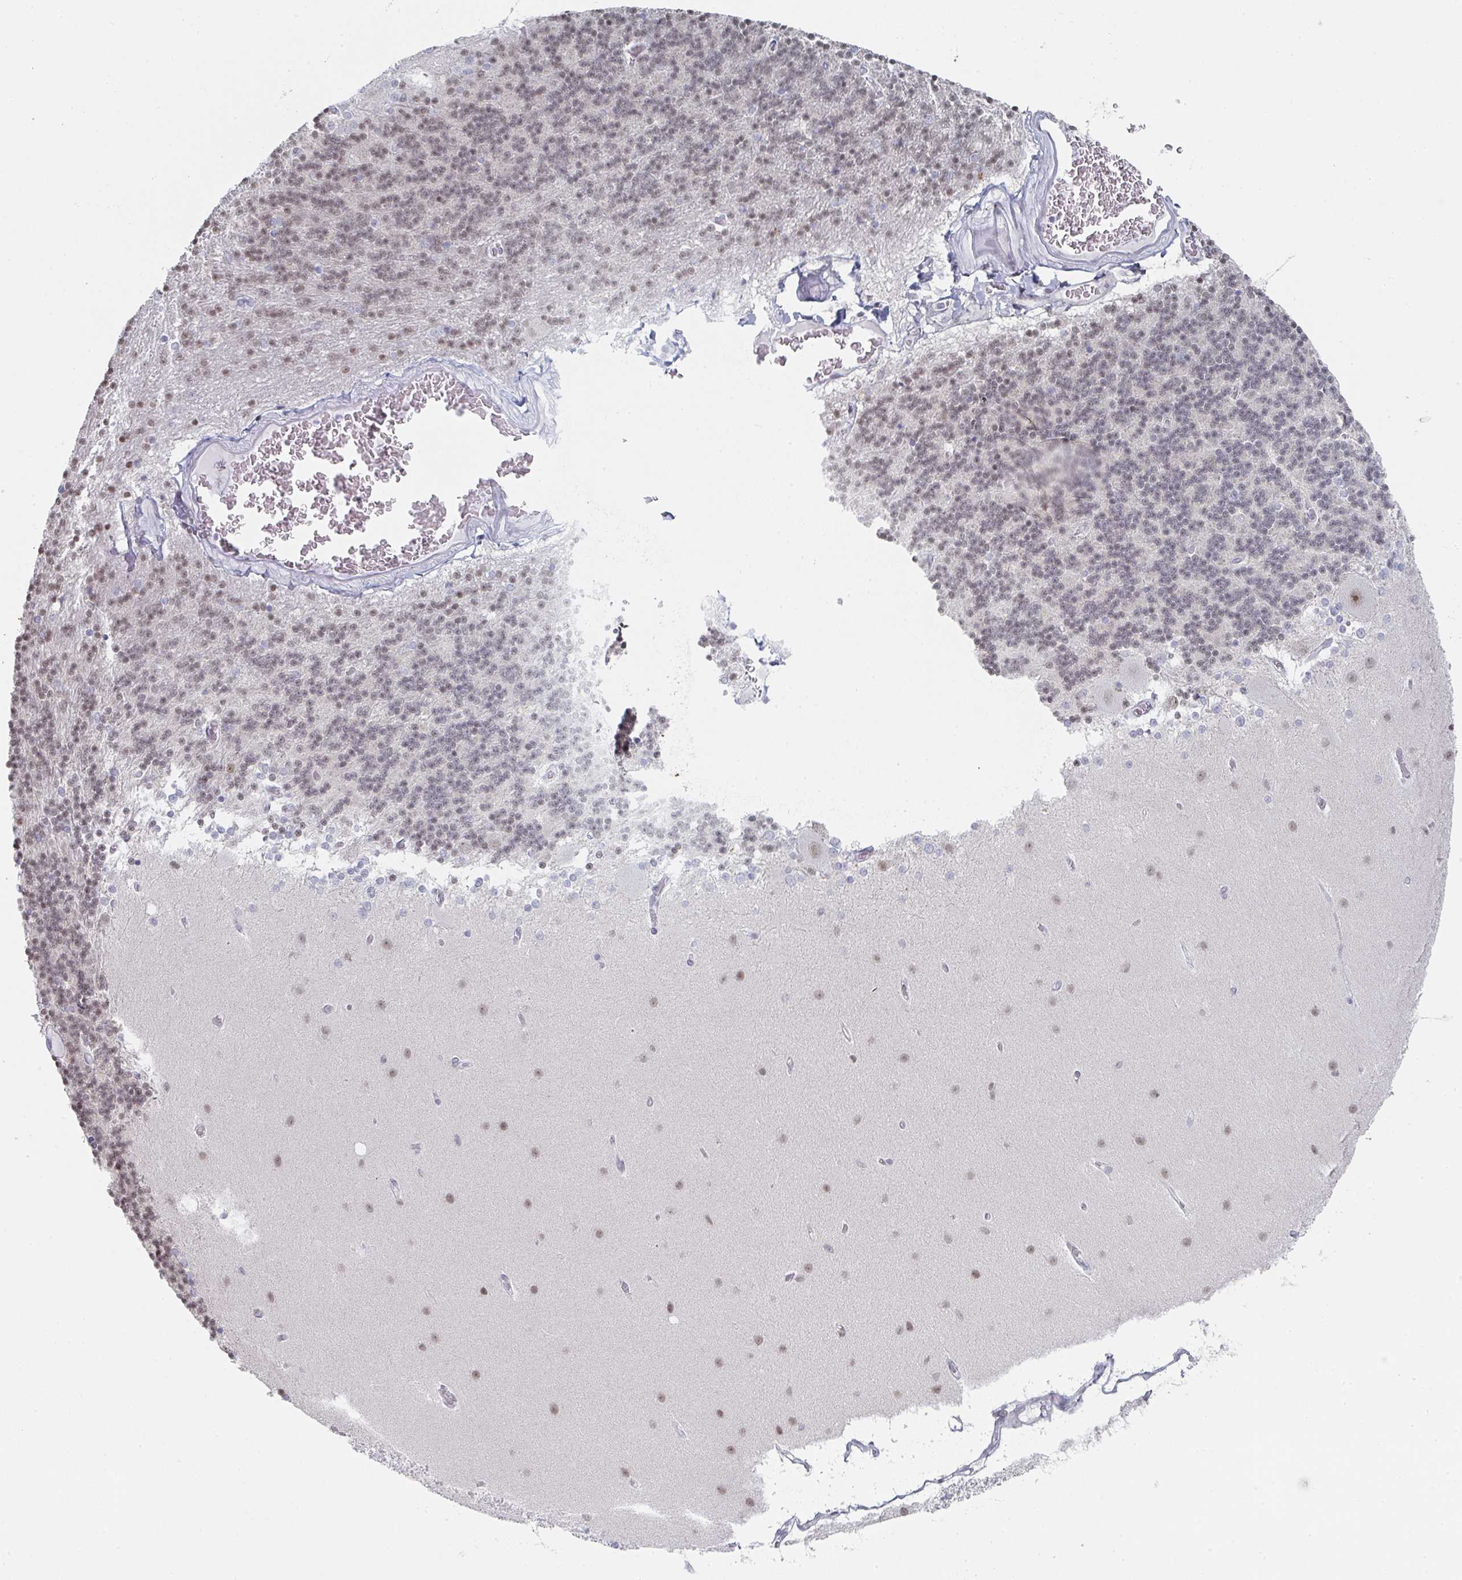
{"staining": {"intensity": "weak", "quantity": ">75%", "location": "nuclear"}, "tissue": "cerebellum", "cell_type": "Cells in granular layer", "image_type": "normal", "snomed": [{"axis": "morphology", "description": "Normal tissue, NOS"}, {"axis": "topography", "description": "Cerebellum"}], "caption": "Immunohistochemical staining of unremarkable human cerebellum displays weak nuclear protein staining in about >75% of cells in granular layer.", "gene": "POU2AF2", "patient": {"sex": "female", "age": 54}}